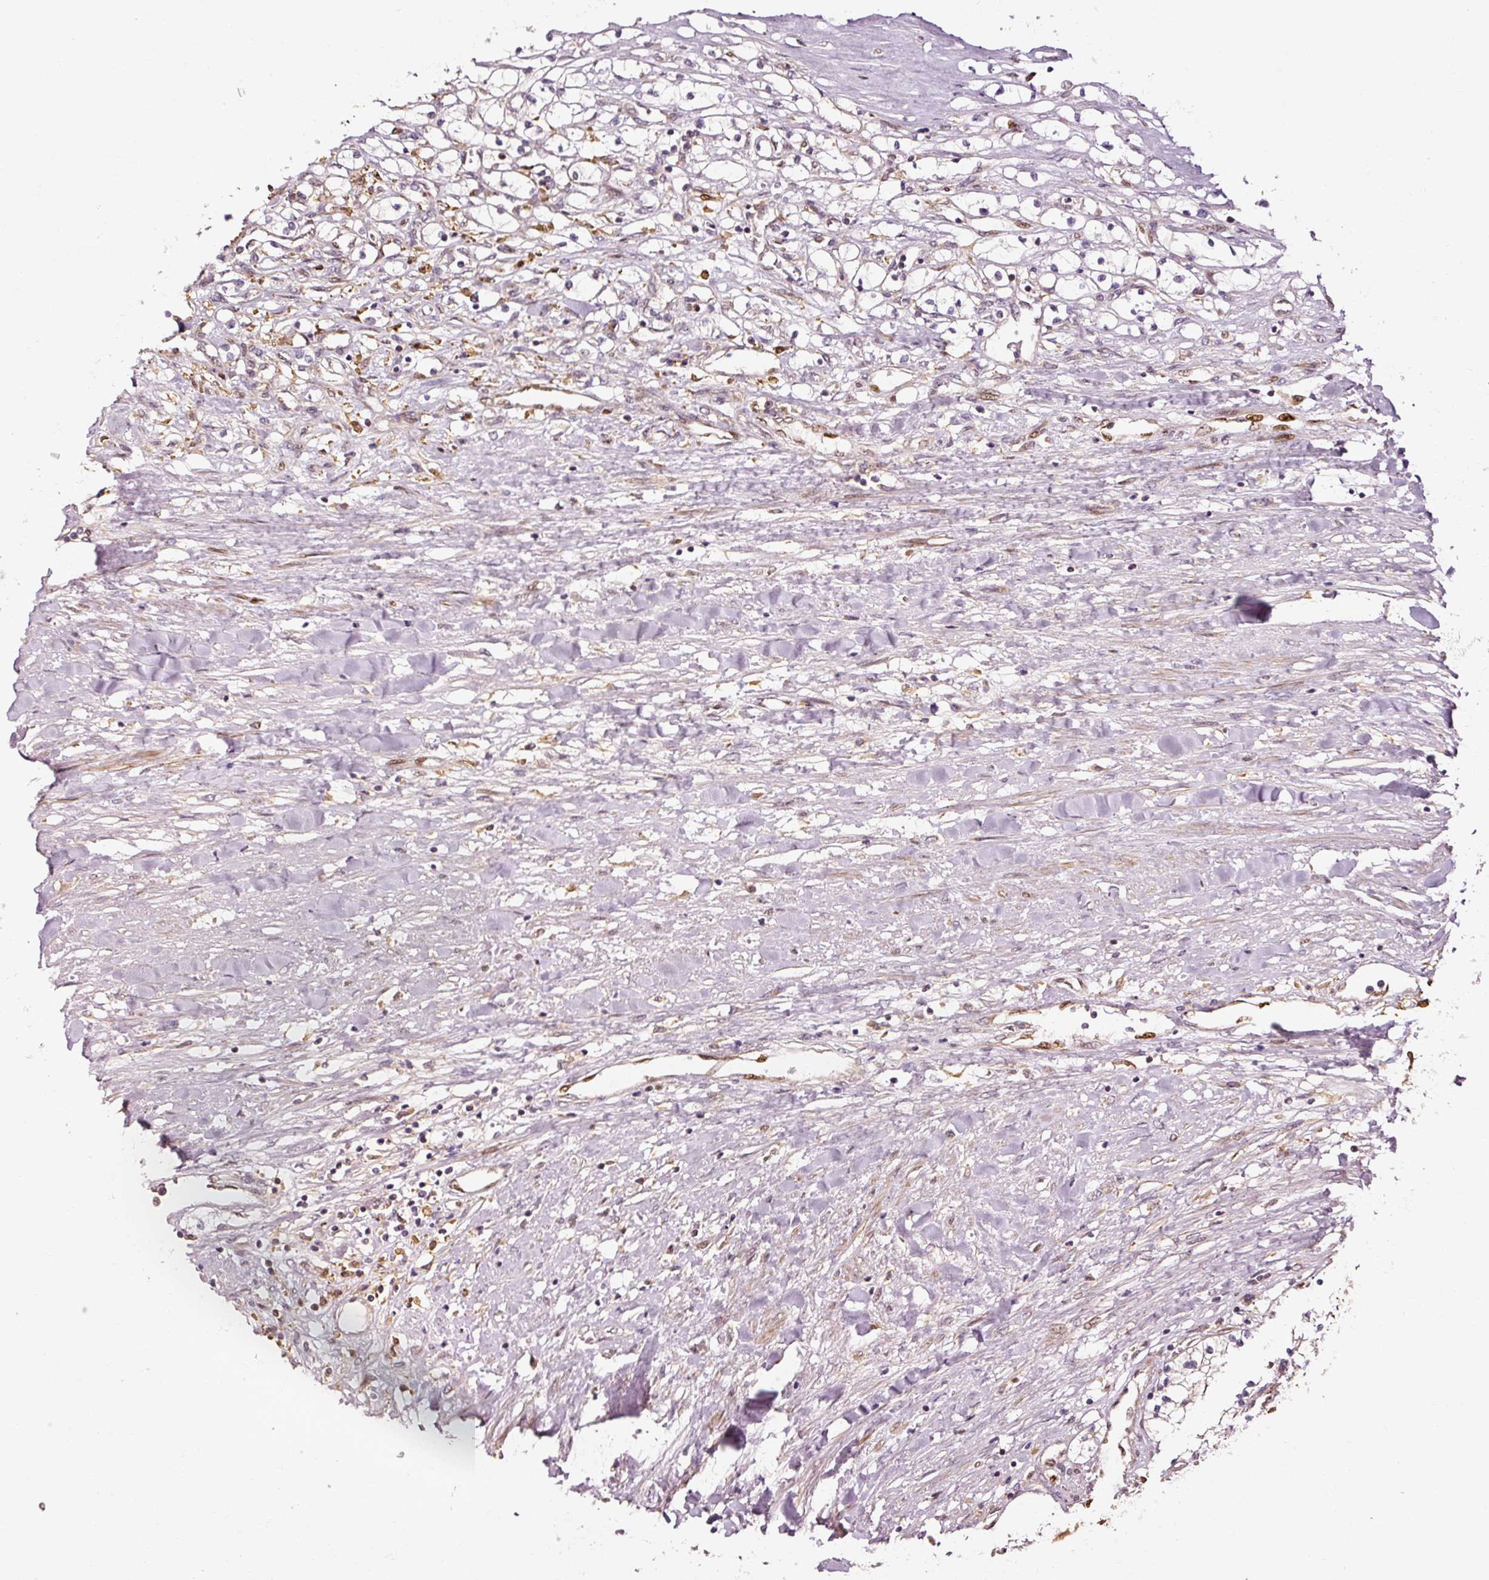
{"staining": {"intensity": "negative", "quantity": "none", "location": "none"}, "tissue": "renal cancer", "cell_type": "Tumor cells", "image_type": "cancer", "snomed": [{"axis": "morphology", "description": "Adenocarcinoma, NOS"}, {"axis": "topography", "description": "Kidney"}], "caption": "An image of renal adenocarcinoma stained for a protein exhibits no brown staining in tumor cells.", "gene": "NAPA", "patient": {"sex": "male", "age": 77}}